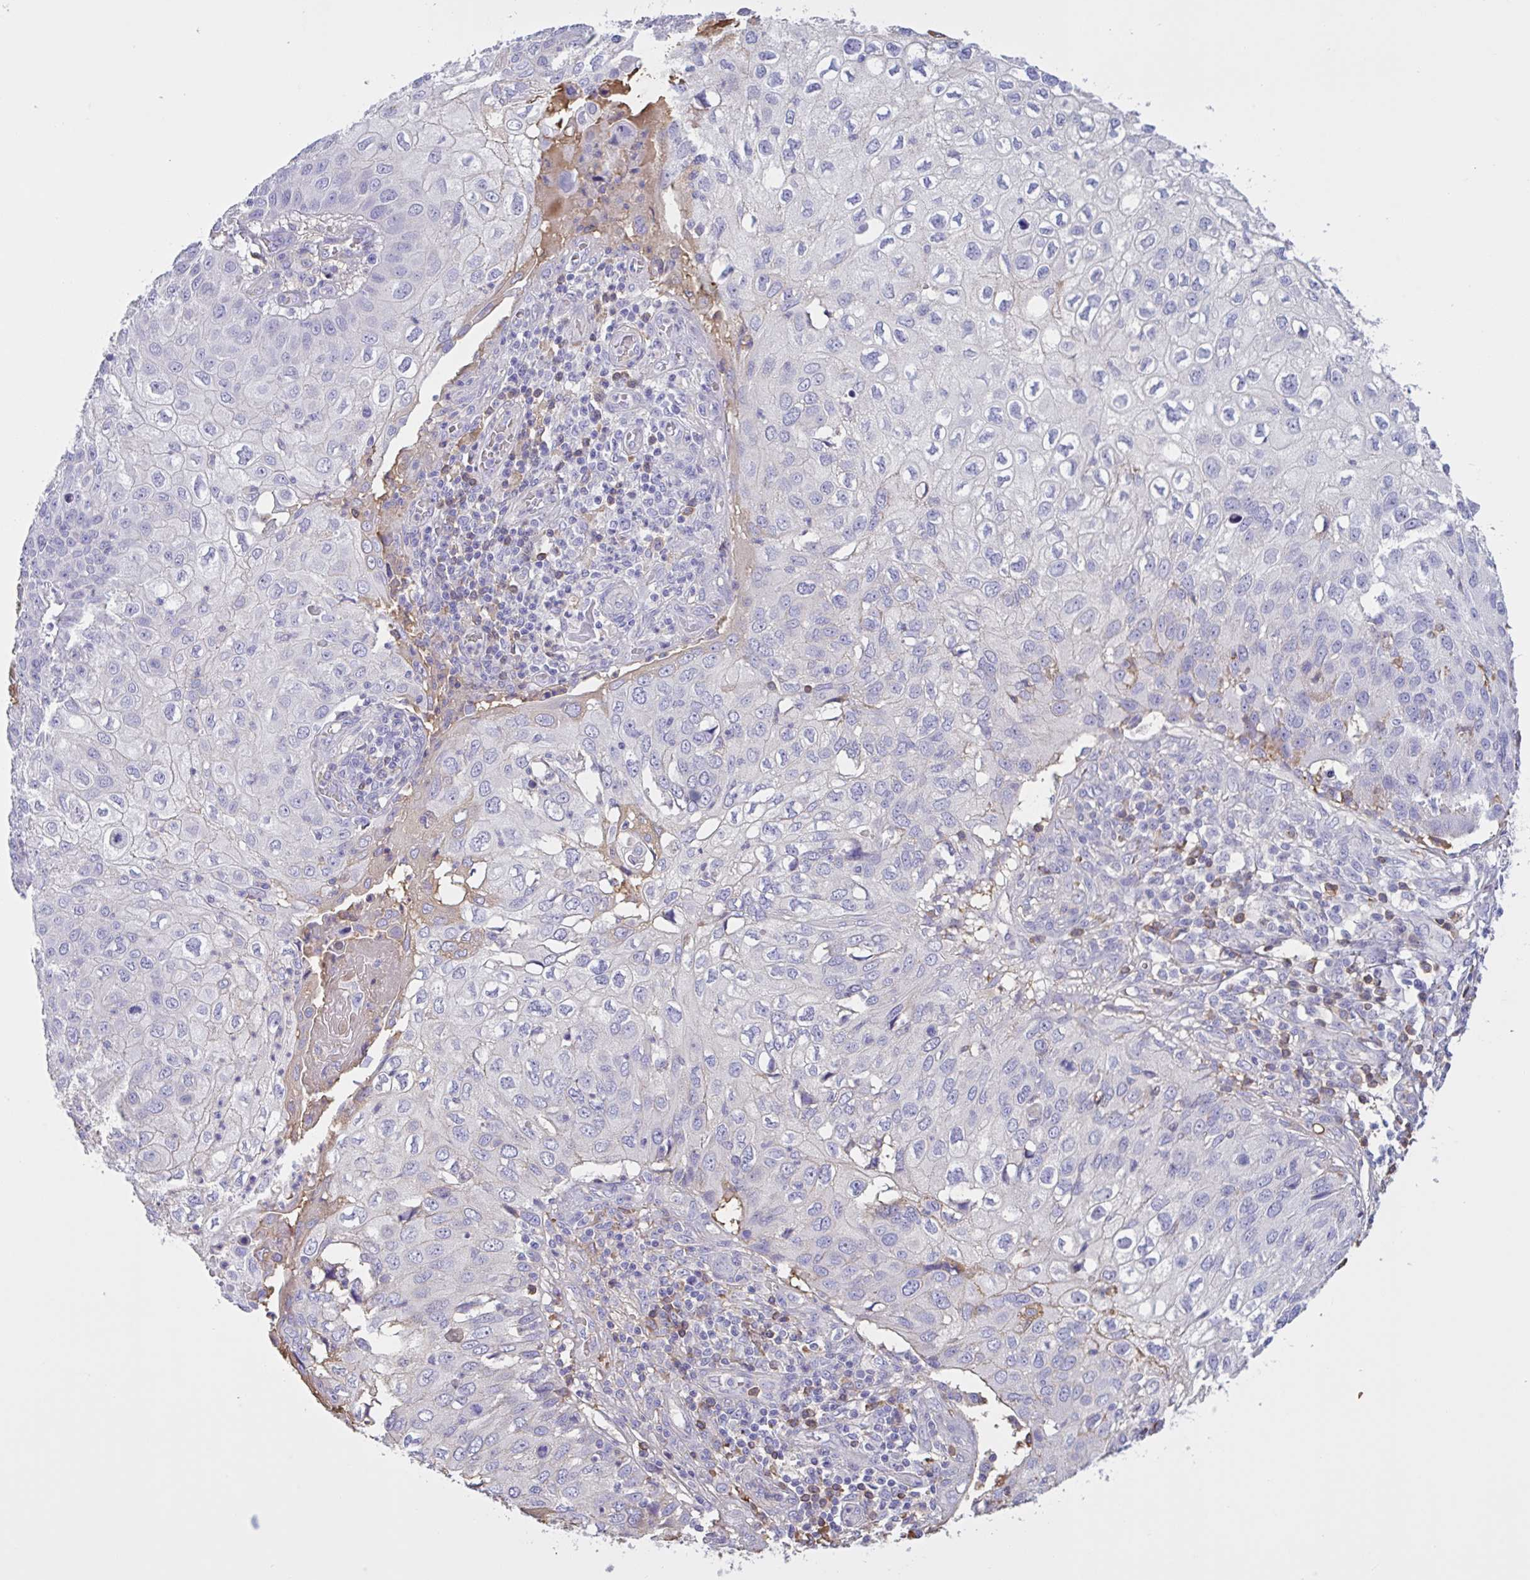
{"staining": {"intensity": "negative", "quantity": "none", "location": "none"}, "tissue": "skin cancer", "cell_type": "Tumor cells", "image_type": "cancer", "snomed": [{"axis": "morphology", "description": "Squamous cell carcinoma, NOS"}, {"axis": "topography", "description": "Skin"}], "caption": "There is no significant positivity in tumor cells of skin cancer. (DAB IHC, high magnification).", "gene": "LARGE2", "patient": {"sex": "male", "age": 87}}